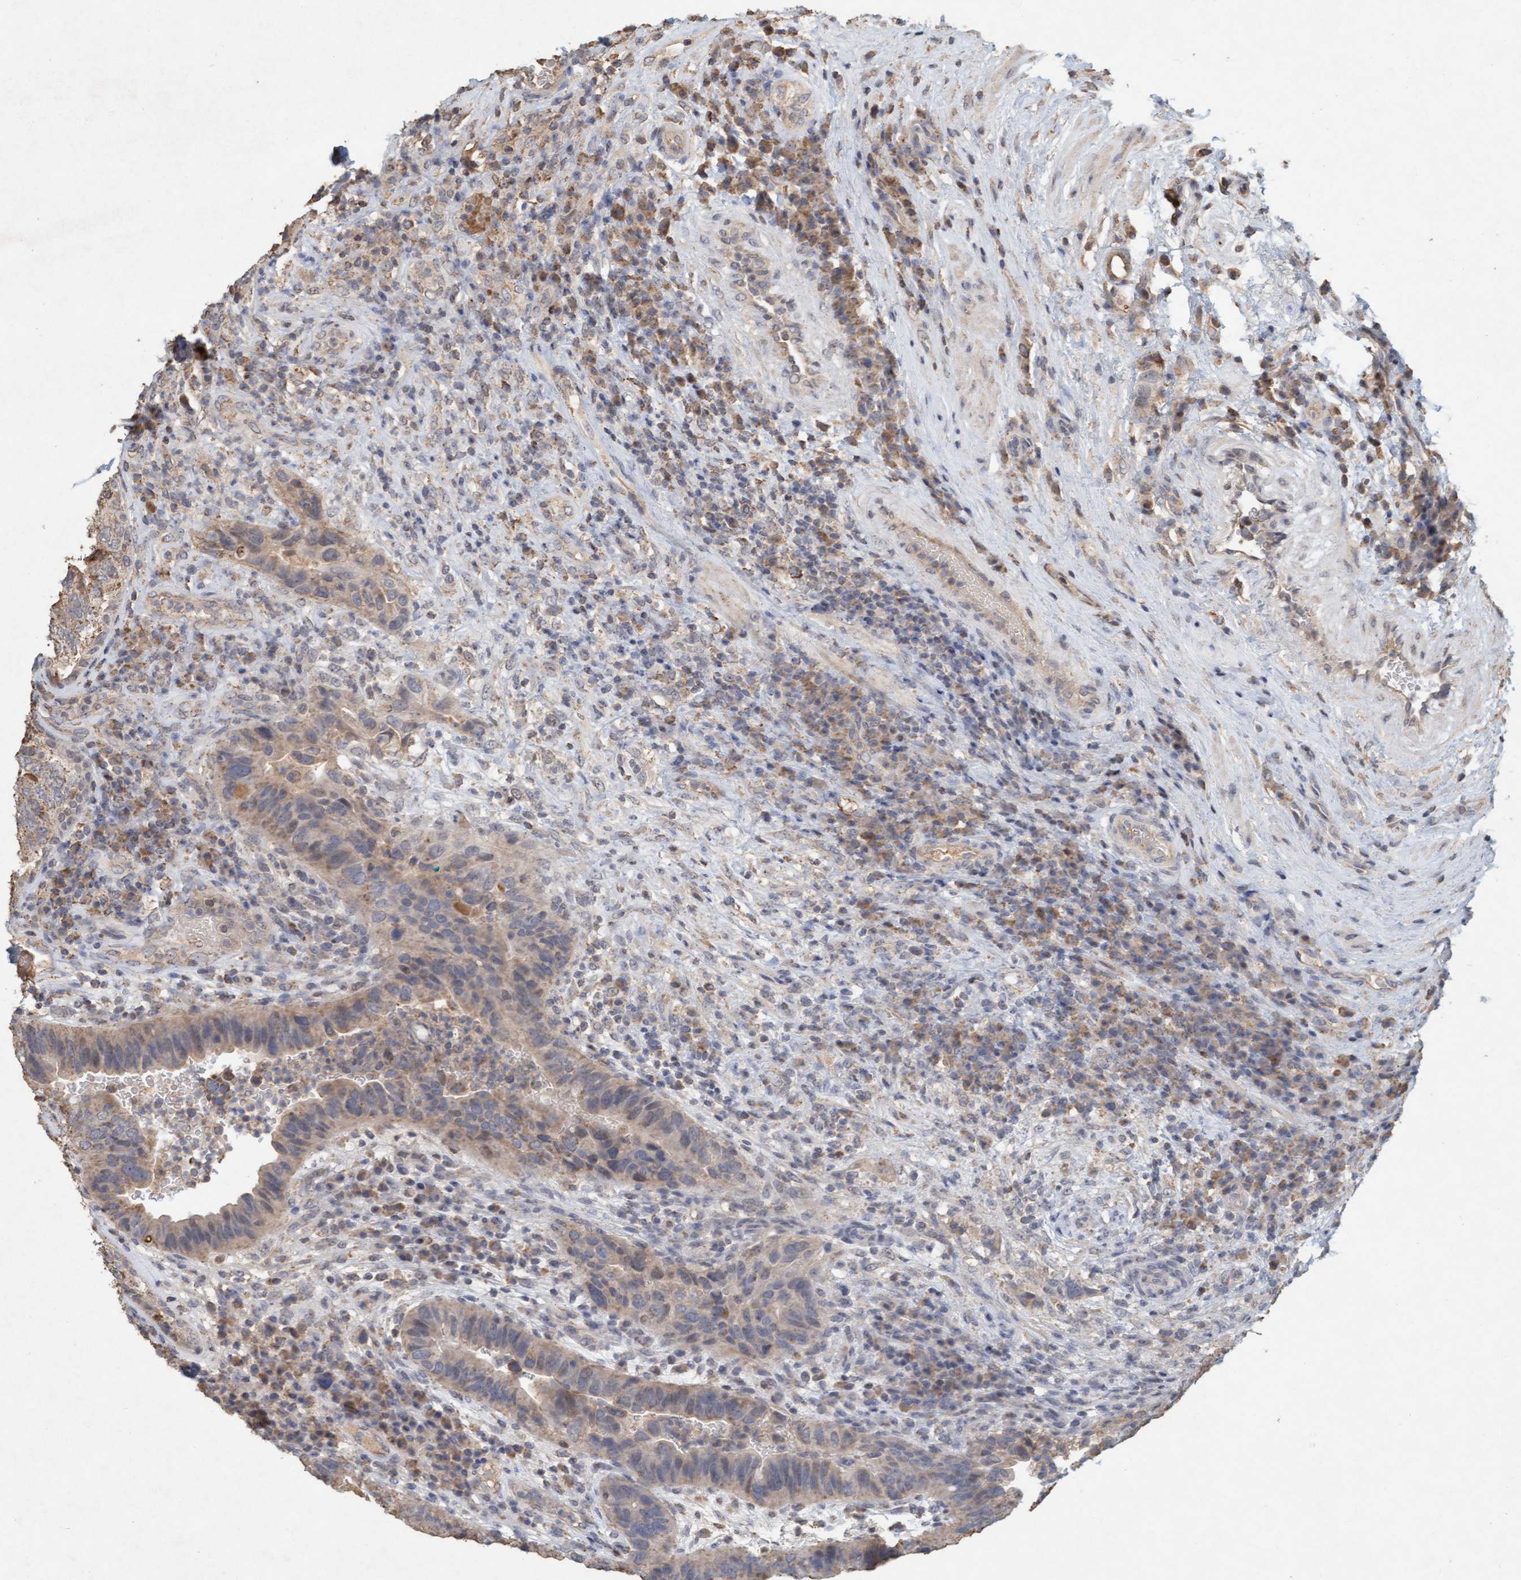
{"staining": {"intensity": "moderate", "quantity": "25%-75%", "location": "cytoplasmic/membranous"}, "tissue": "urothelial cancer", "cell_type": "Tumor cells", "image_type": "cancer", "snomed": [{"axis": "morphology", "description": "Urothelial carcinoma, High grade"}, {"axis": "topography", "description": "Urinary bladder"}], "caption": "A histopathology image of human urothelial cancer stained for a protein shows moderate cytoplasmic/membranous brown staining in tumor cells. (DAB IHC, brown staining for protein, blue staining for nuclei).", "gene": "VSIG8", "patient": {"sex": "female", "age": 82}}